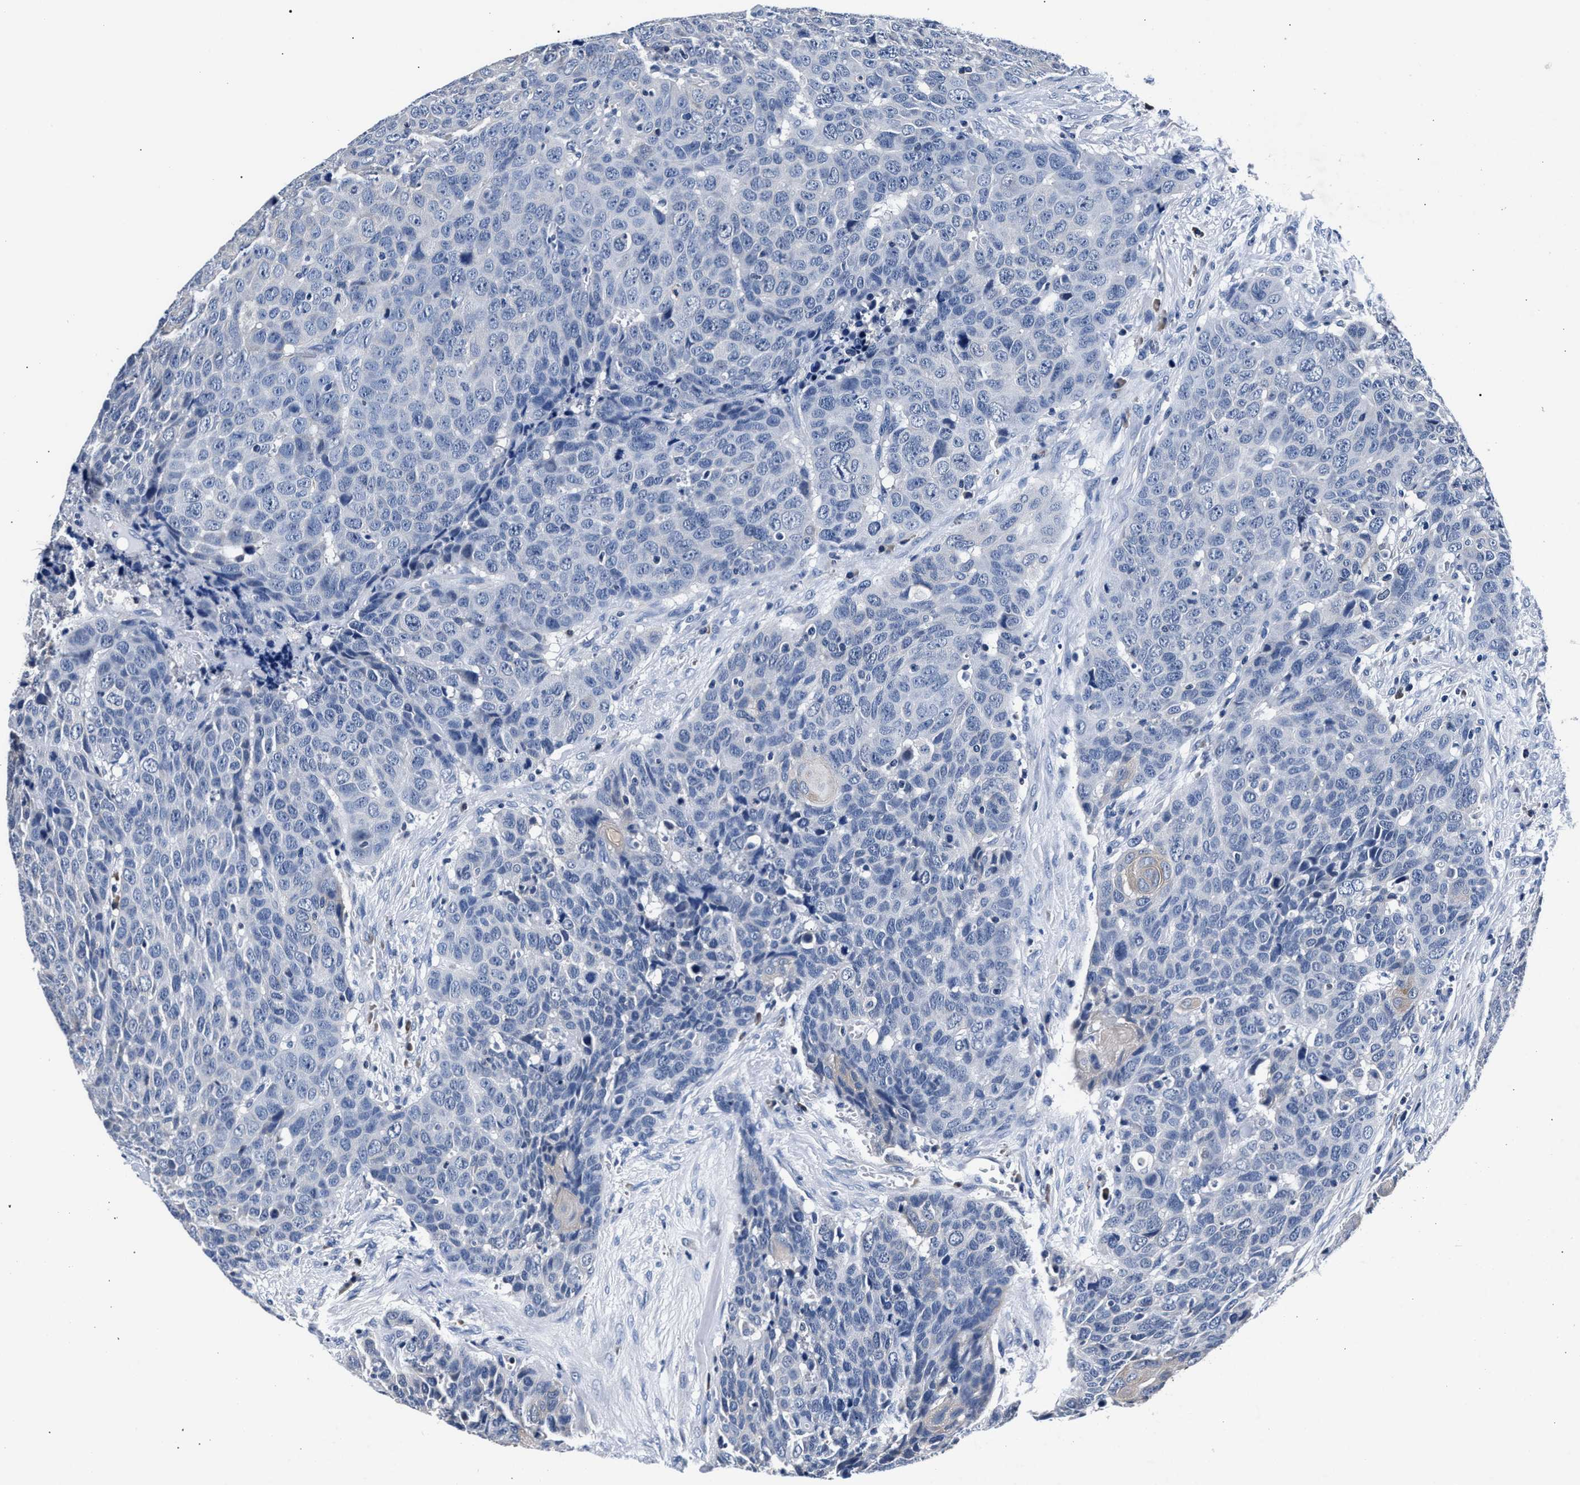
{"staining": {"intensity": "negative", "quantity": "none", "location": "none"}, "tissue": "head and neck cancer", "cell_type": "Tumor cells", "image_type": "cancer", "snomed": [{"axis": "morphology", "description": "Squamous cell carcinoma, NOS"}, {"axis": "topography", "description": "Head-Neck"}], "caption": "Protein analysis of head and neck cancer (squamous cell carcinoma) demonstrates no significant expression in tumor cells.", "gene": "PHF24", "patient": {"sex": "male", "age": 66}}